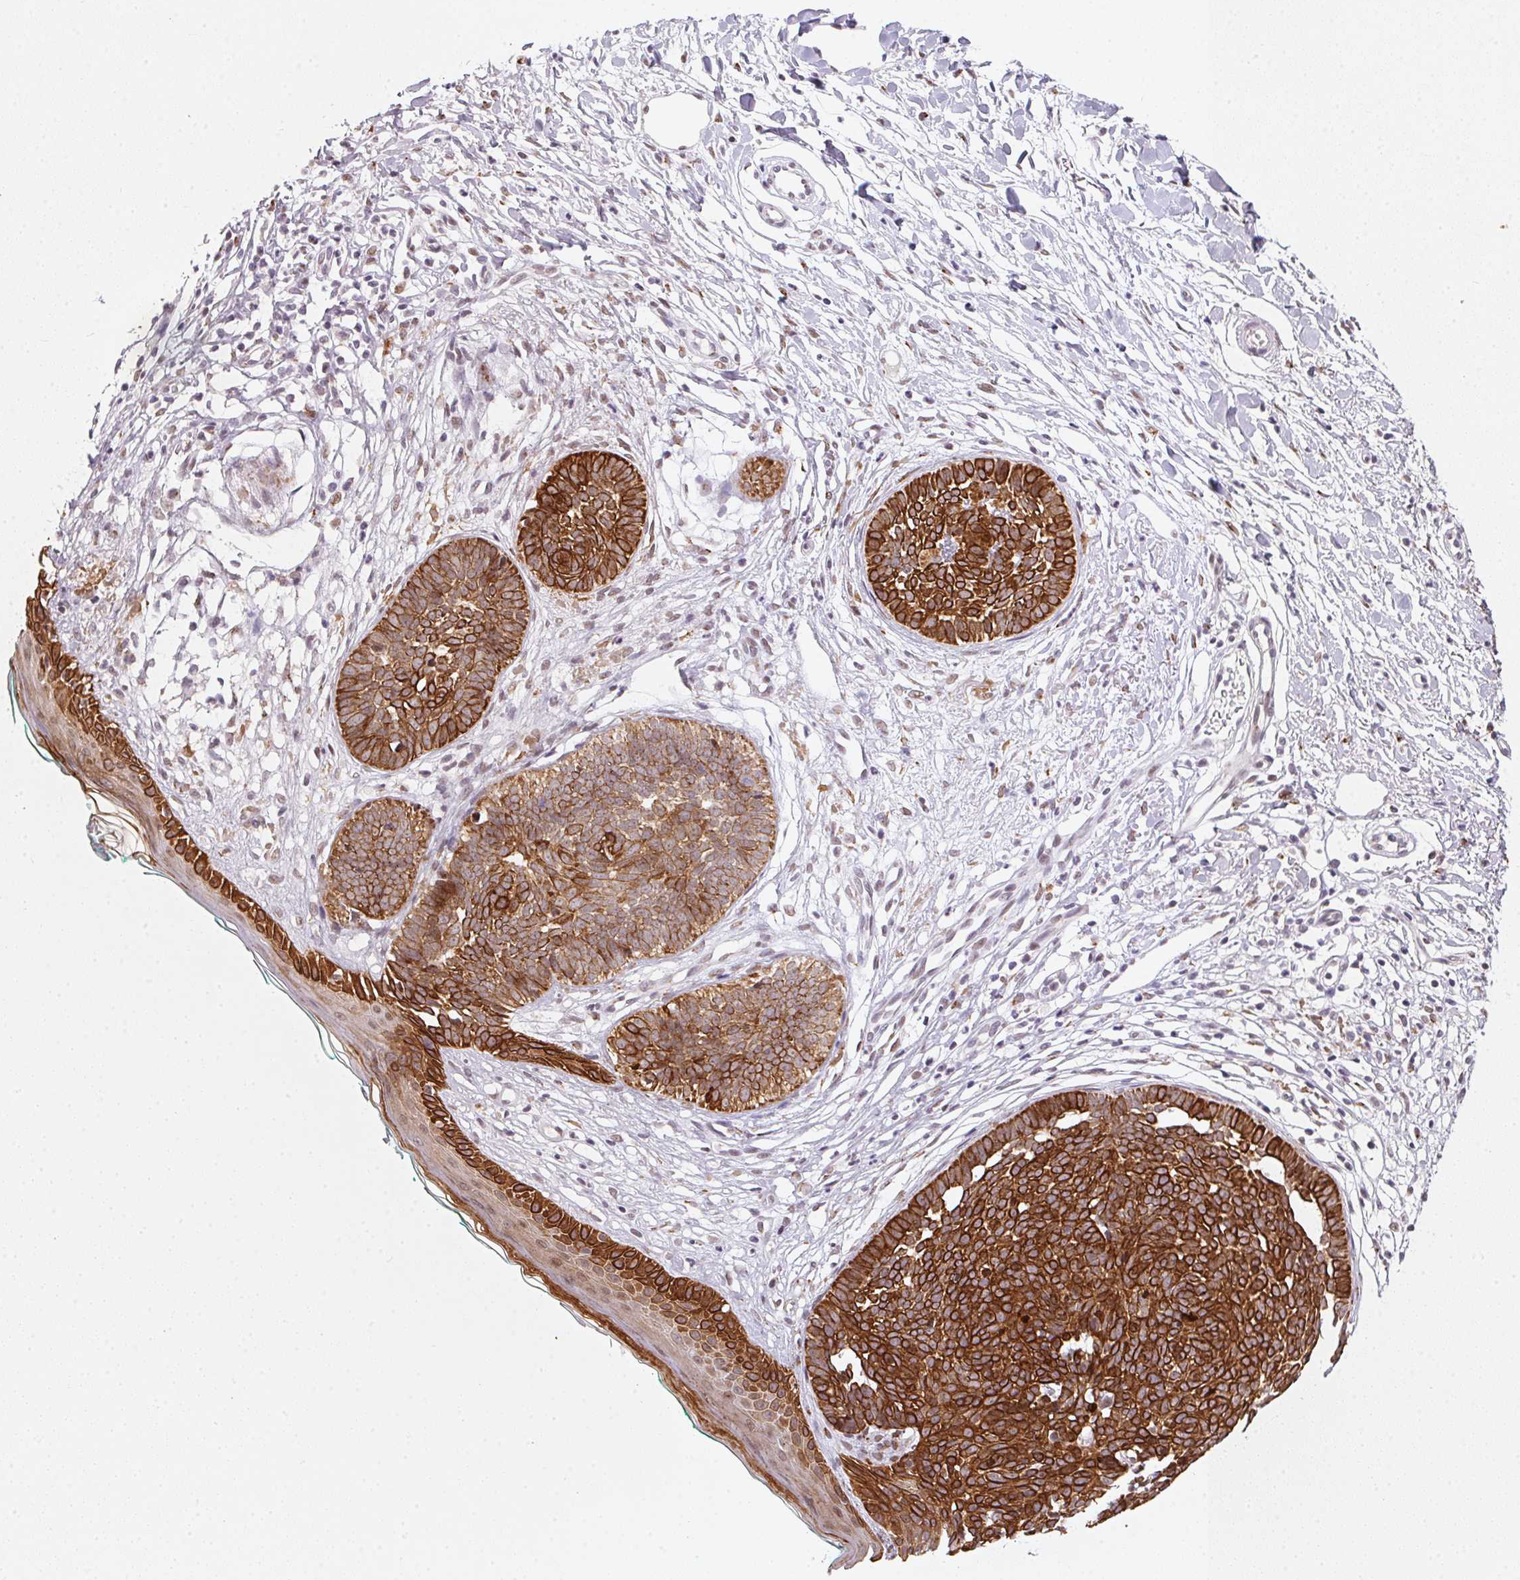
{"staining": {"intensity": "strong", "quantity": ">75%", "location": "cytoplasmic/membranous"}, "tissue": "skin cancer", "cell_type": "Tumor cells", "image_type": "cancer", "snomed": [{"axis": "morphology", "description": "Basal cell carcinoma"}, {"axis": "topography", "description": "Skin"}, {"axis": "topography", "description": "Skin of neck"}, {"axis": "topography", "description": "Skin of shoulder"}, {"axis": "topography", "description": "Skin of back"}], "caption": "DAB (3,3'-diaminobenzidine) immunohistochemical staining of human skin cancer (basal cell carcinoma) exhibits strong cytoplasmic/membranous protein expression in approximately >75% of tumor cells. (DAB (3,3'-diaminobenzidine) IHC, brown staining for protein, blue staining for nuclei).", "gene": "RAB22A", "patient": {"sex": "male", "age": 80}}